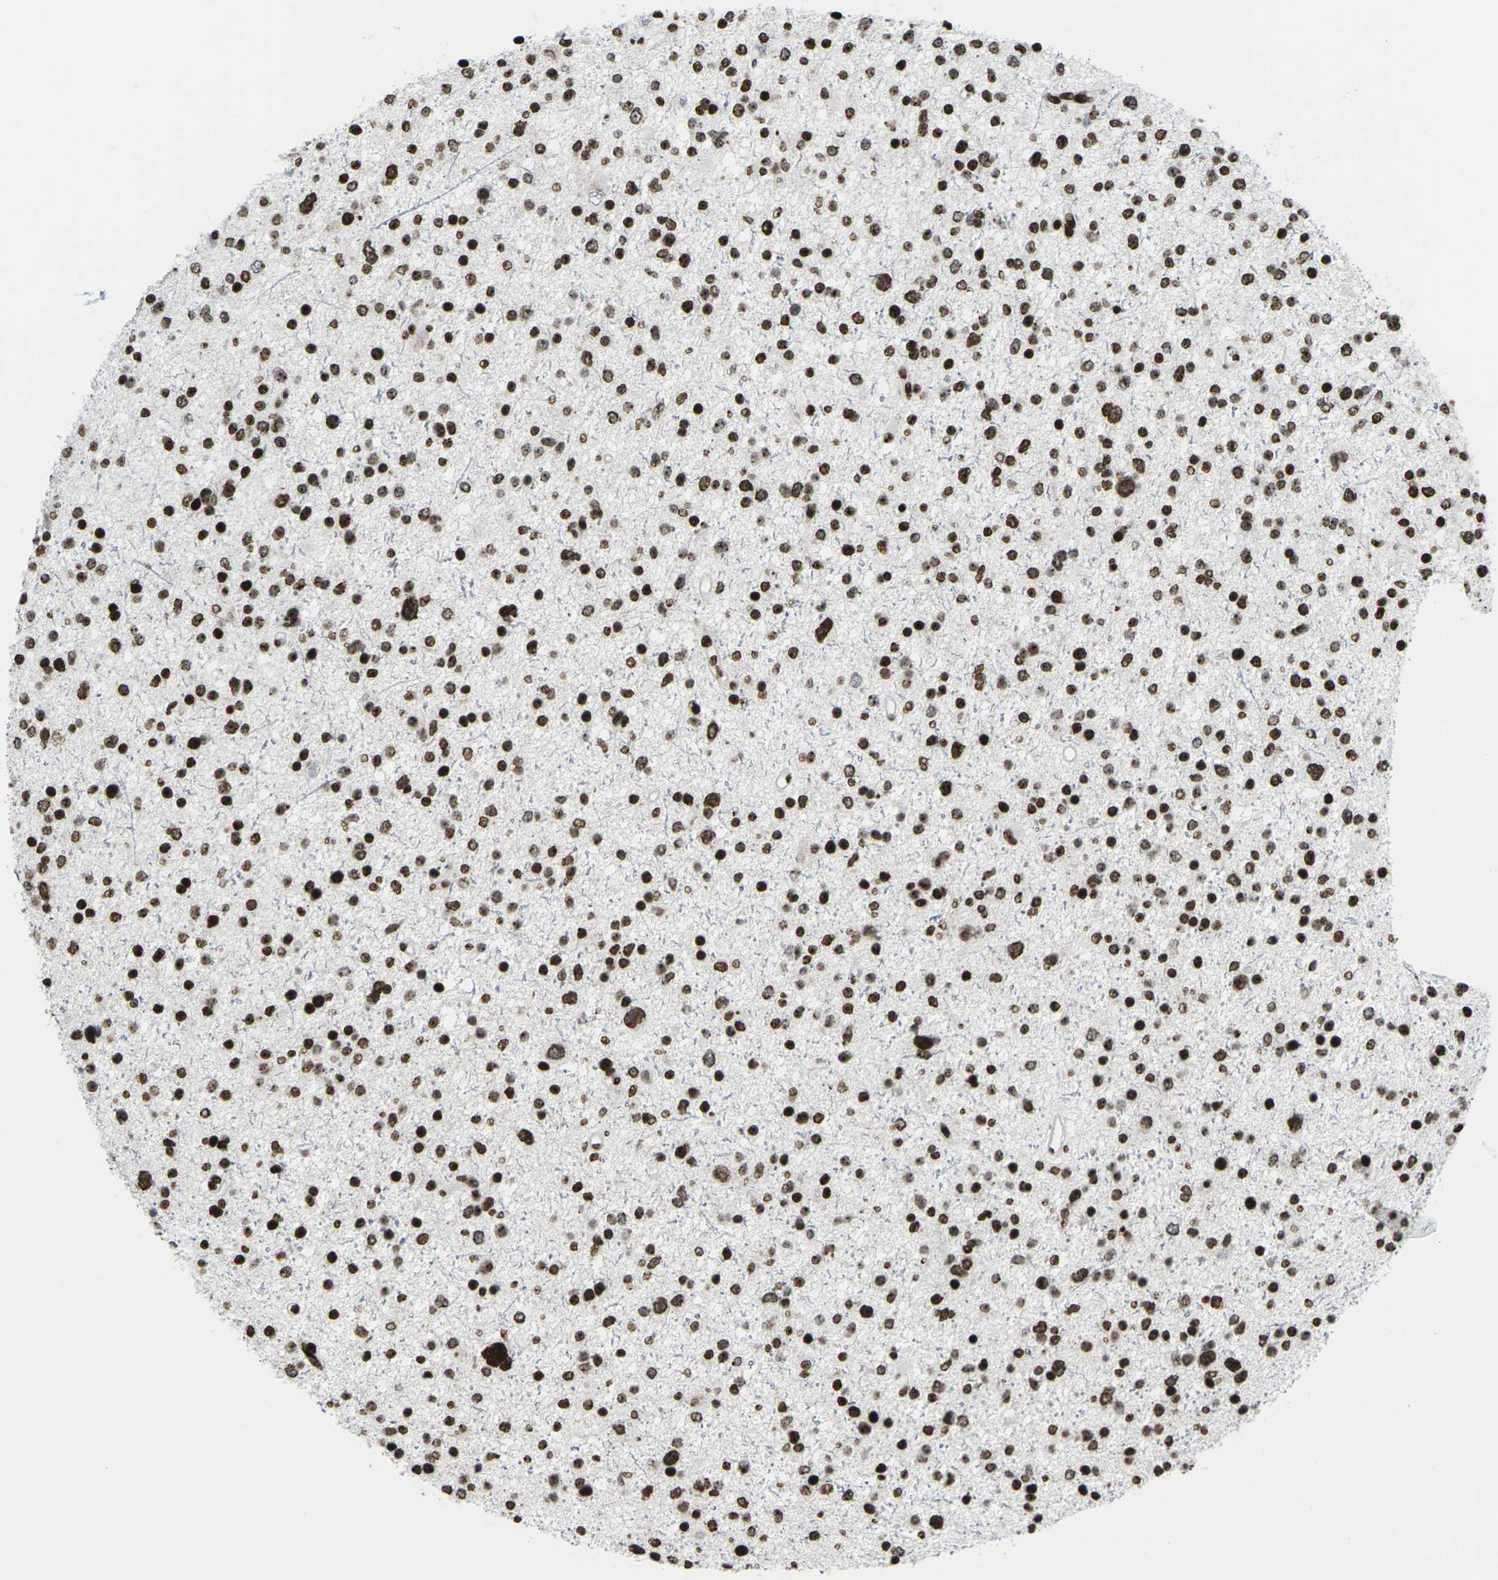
{"staining": {"intensity": "strong", "quantity": ">75%", "location": "nuclear"}, "tissue": "glioma", "cell_type": "Tumor cells", "image_type": "cancer", "snomed": [{"axis": "morphology", "description": "Glioma, malignant, Low grade"}, {"axis": "topography", "description": "Brain"}], "caption": "An immunohistochemistry (IHC) photomicrograph of neoplastic tissue is shown. Protein staining in brown labels strong nuclear positivity in malignant glioma (low-grade) within tumor cells.", "gene": "H1-4", "patient": {"sex": "female", "age": 37}}